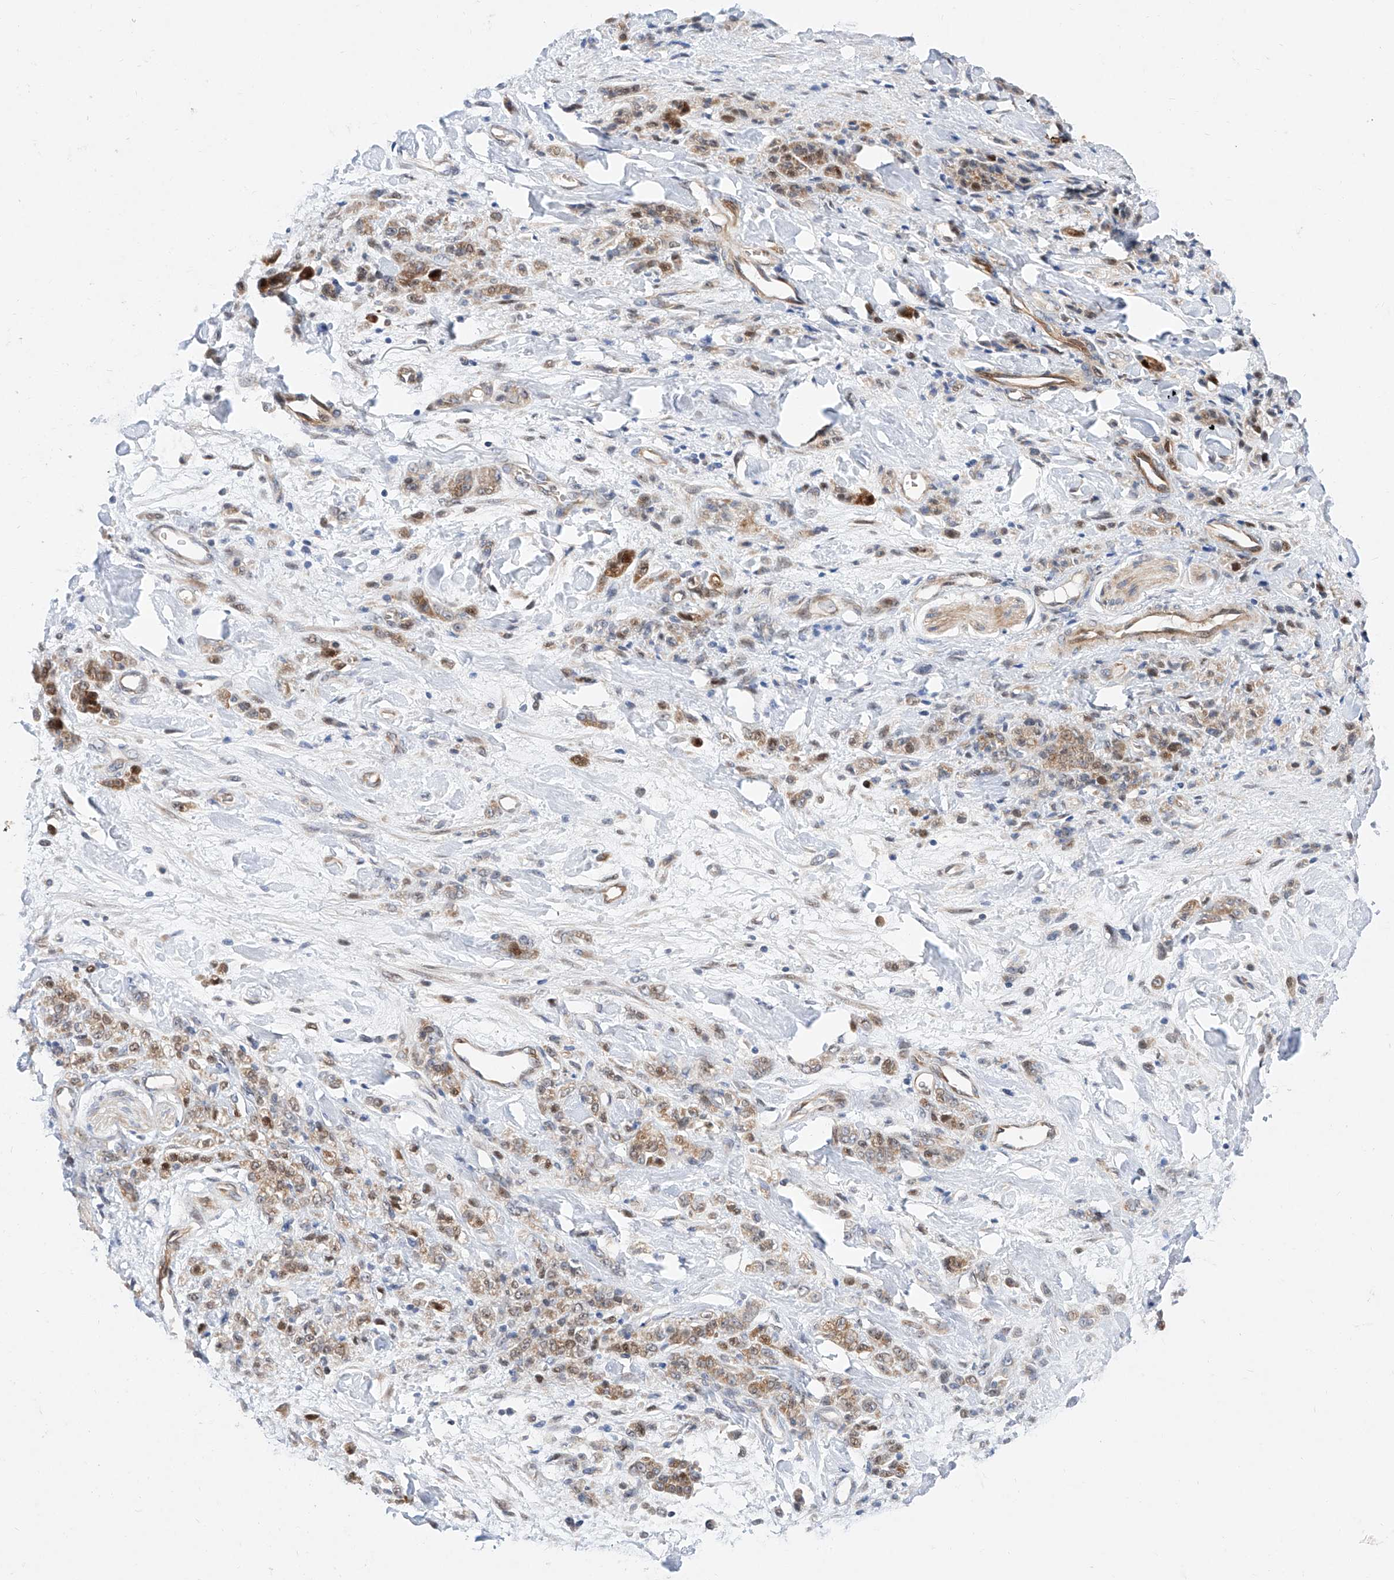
{"staining": {"intensity": "moderate", "quantity": ">75%", "location": "cytoplasmic/membranous"}, "tissue": "stomach cancer", "cell_type": "Tumor cells", "image_type": "cancer", "snomed": [{"axis": "morphology", "description": "Normal tissue, NOS"}, {"axis": "morphology", "description": "Adenocarcinoma, NOS"}, {"axis": "topography", "description": "Stomach"}], "caption": "Stomach adenocarcinoma tissue shows moderate cytoplasmic/membranous staining in about >75% of tumor cells, visualized by immunohistochemistry.", "gene": "FUCA2", "patient": {"sex": "male", "age": 82}}